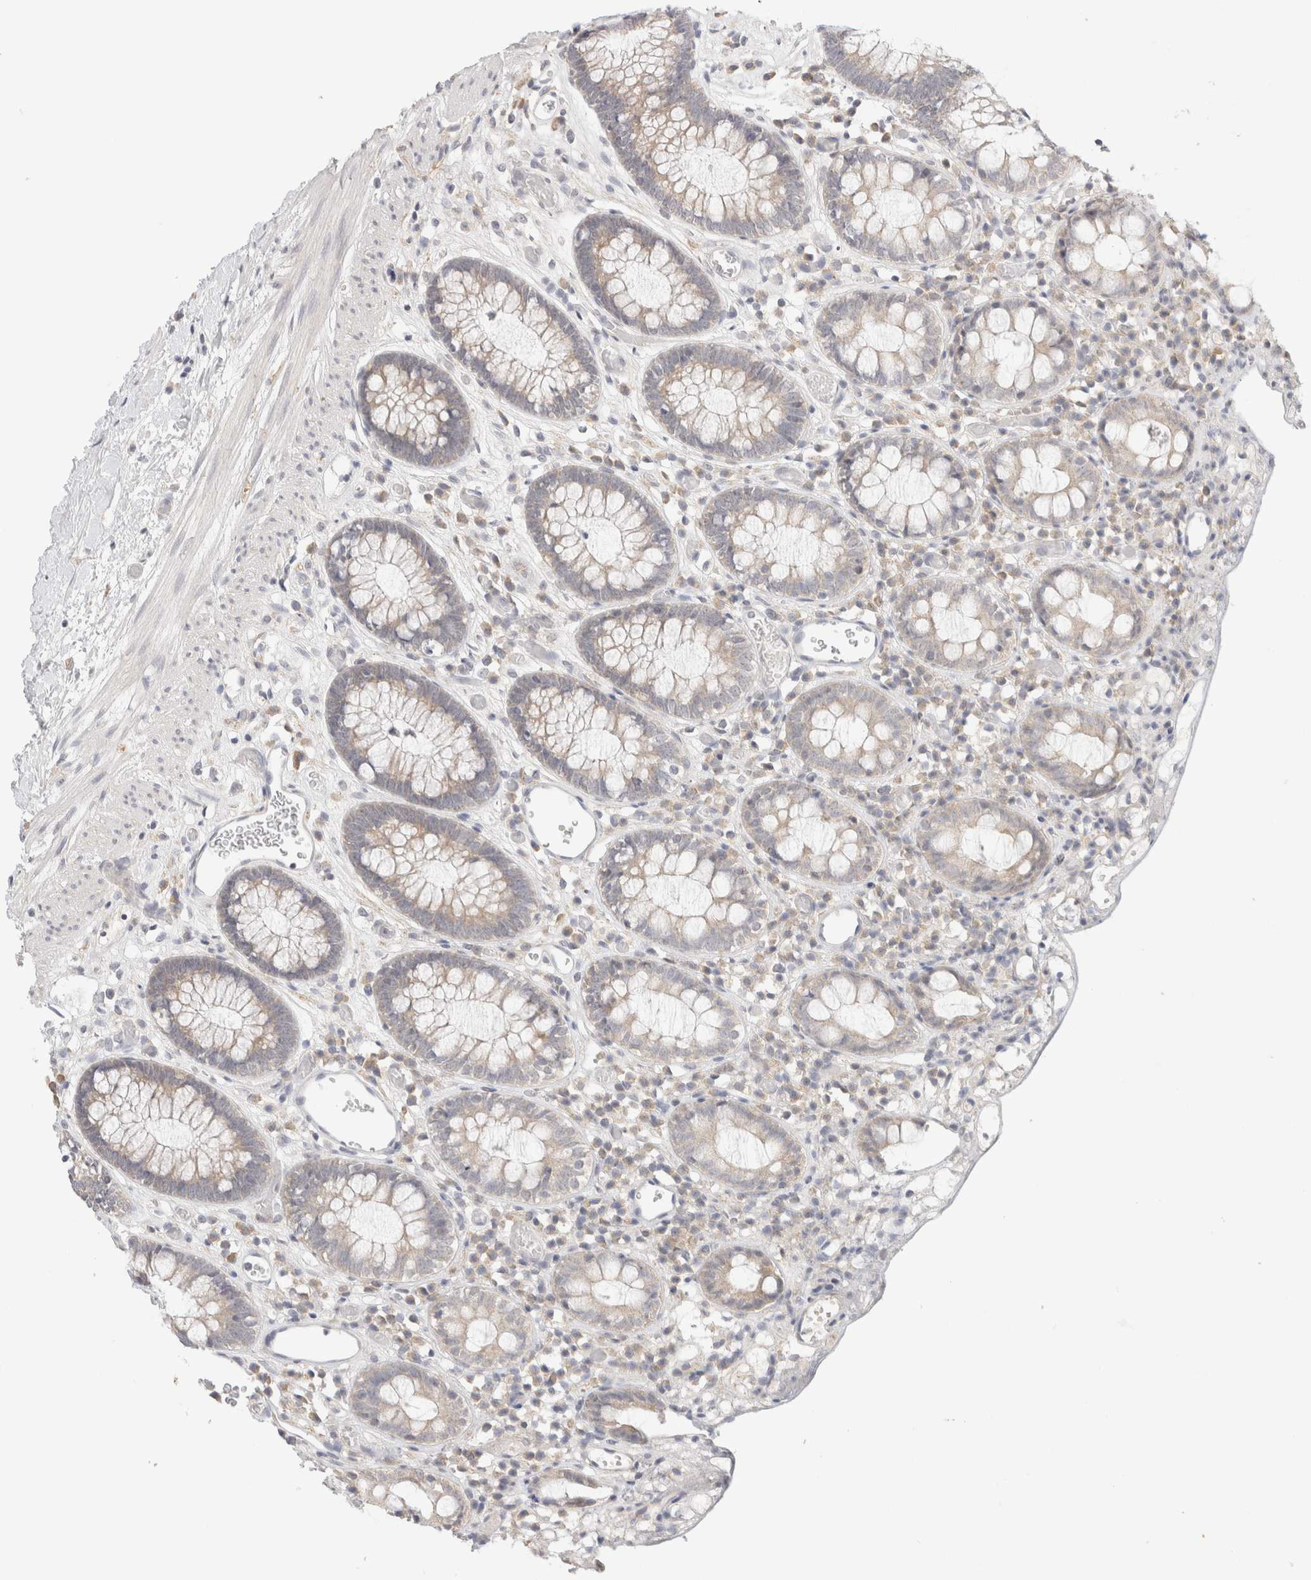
{"staining": {"intensity": "negative", "quantity": "none", "location": "none"}, "tissue": "colon", "cell_type": "Endothelial cells", "image_type": "normal", "snomed": [{"axis": "morphology", "description": "Normal tissue, NOS"}, {"axis": "topography", "description": "Colon"}], "caption": "Colon stained for a protein using immunohistochemistry shows no positivity endothelial cells.", "gene": "CHRM4", "patient": {"sex": "male", "age": 14}}